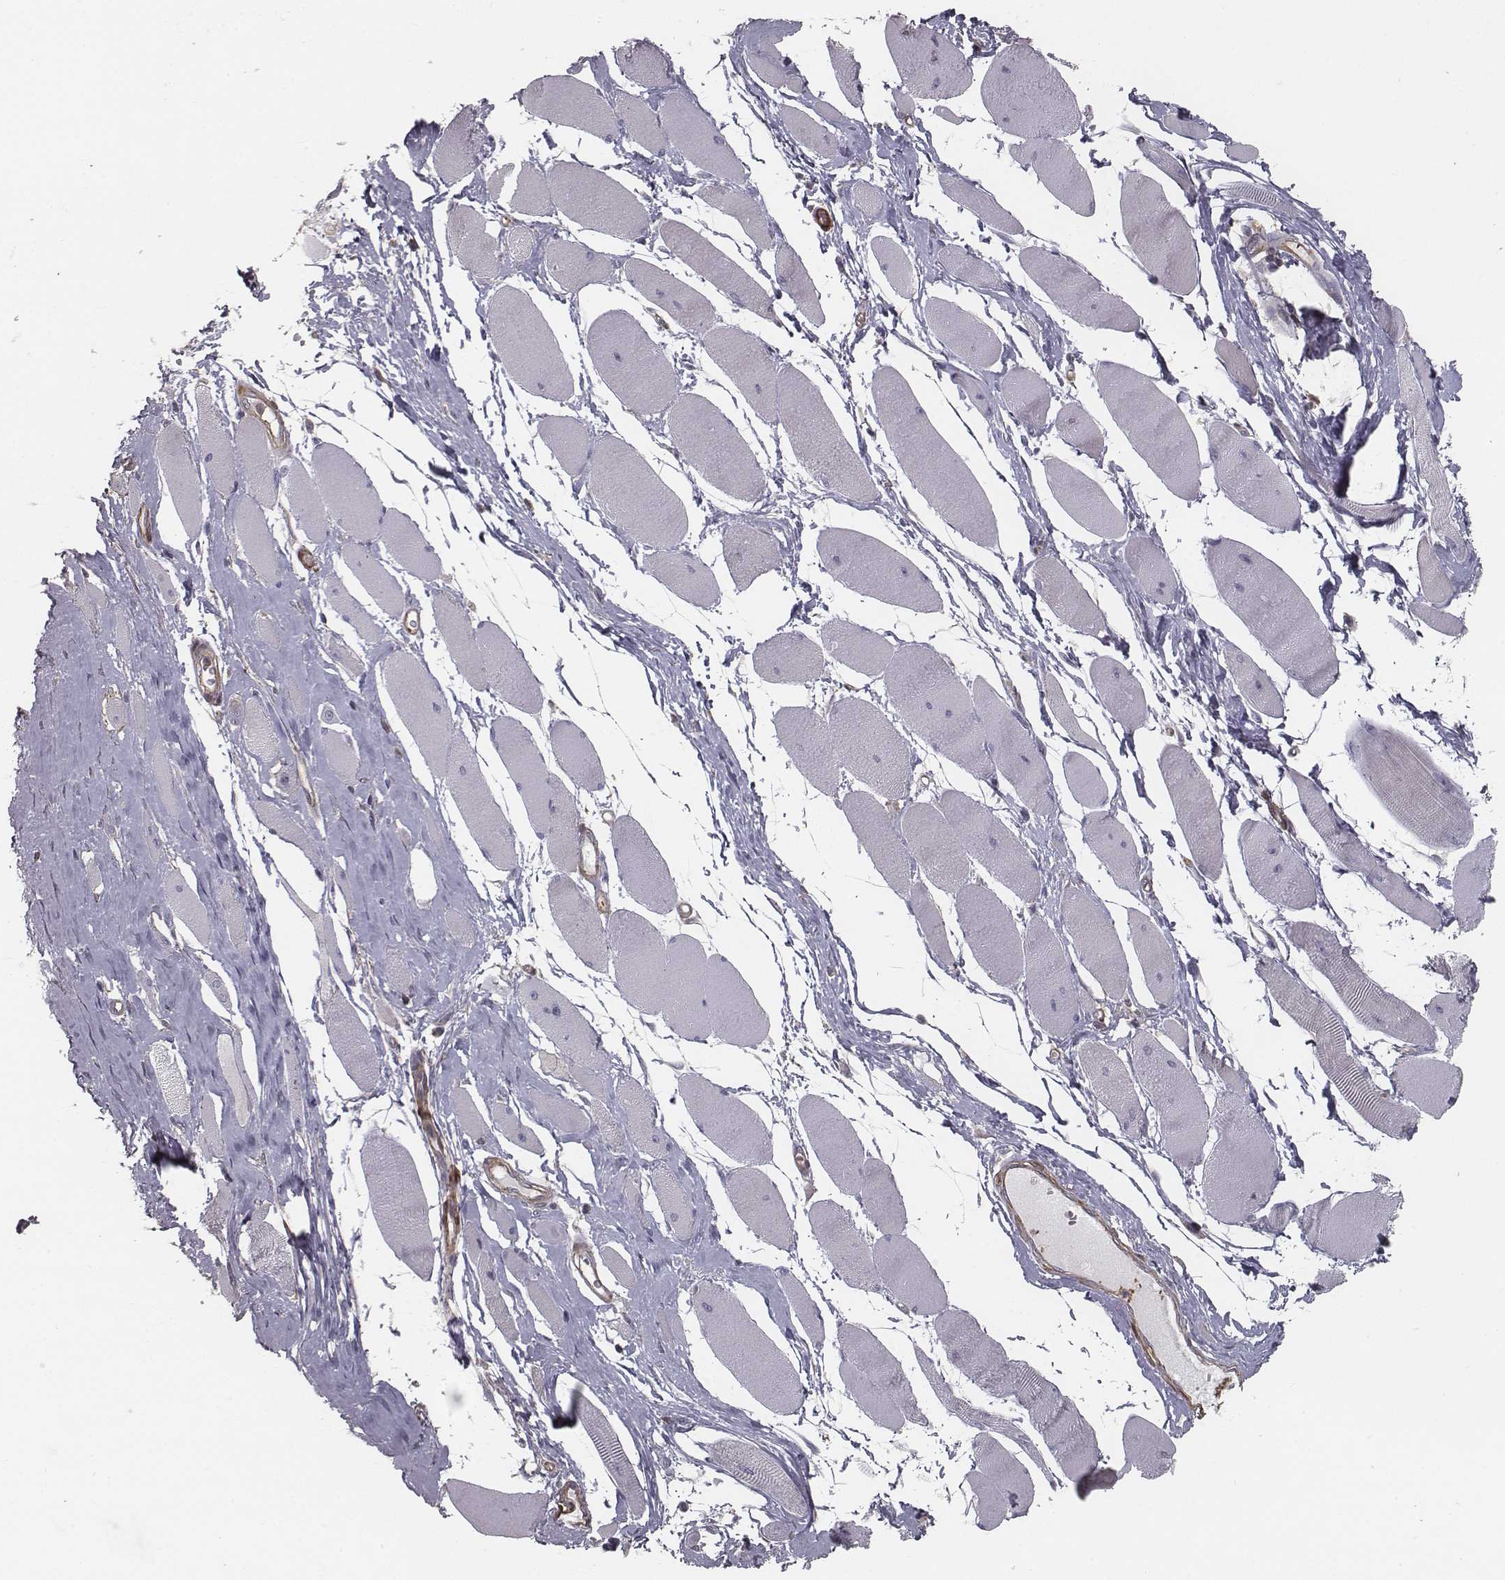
{"staining": {"intensity": "negative", "quantity": "none", "location": "none"}, "tissue": "skeletal muscle", "cell_type": "Myocytes", "image_type": "normal", "snomed": [{"axis": "morphology", "description": "Normal tissue, NOS"}, {"axis": "topography", "description": "Skeletal muscle"}], "caption": "Immunohistochemistry of unremarkable skeletal muscle displays no expression in myocytes. (DAB (3,3'-diaminobenzidine) immunohistochemistry (IHC) visualized using brightfield microscopy, high magnification).", "gene": "ISYNA1", "patient": {"sex": "female", "age": 75}}